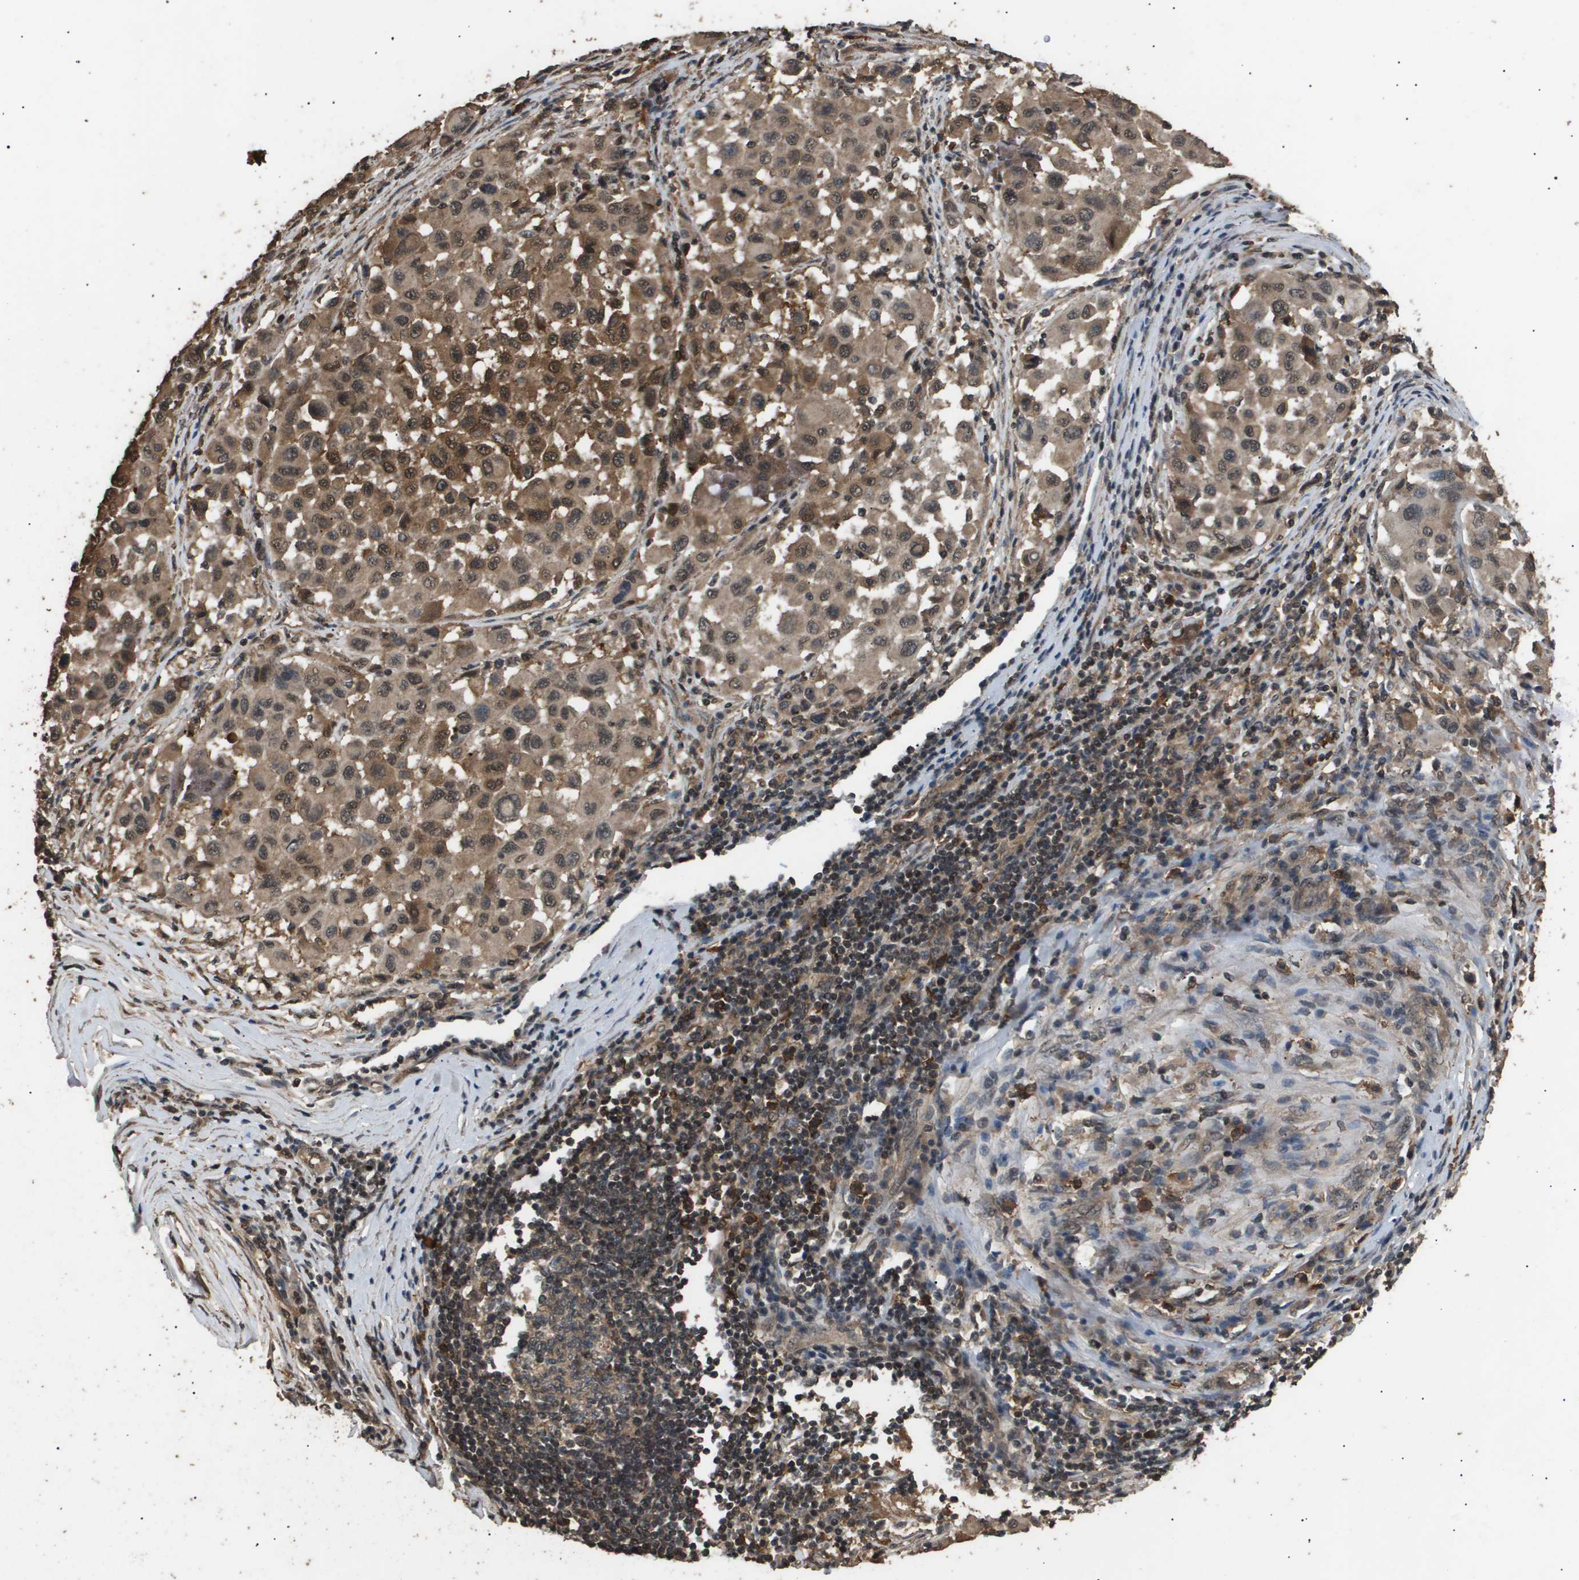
{"staining": {"intensity": "moderate", "quantity": ">75%", "location": "cytoplasmic/membranous,nuclear"}, "tissue": "melanoma", "cell_type": "Tumor cells", "image_type": "cancer", "snomed": [{"axis": "morphology", "description": "Malignant melanoma, Metastatic site"}, {"axis": "topography", "description": "Lymph node"}], "caption": "This photomicrograph demonstrates melanoma stained with immunohistochemistry to label a protein in brown. The cytoplasmic/membranous and nuclear of tumor cells show moderate positivity for the protein. Nuclei are counter-stained blue.", "gene": "ING1", "patient": {"sex": "male", "age": 61}}